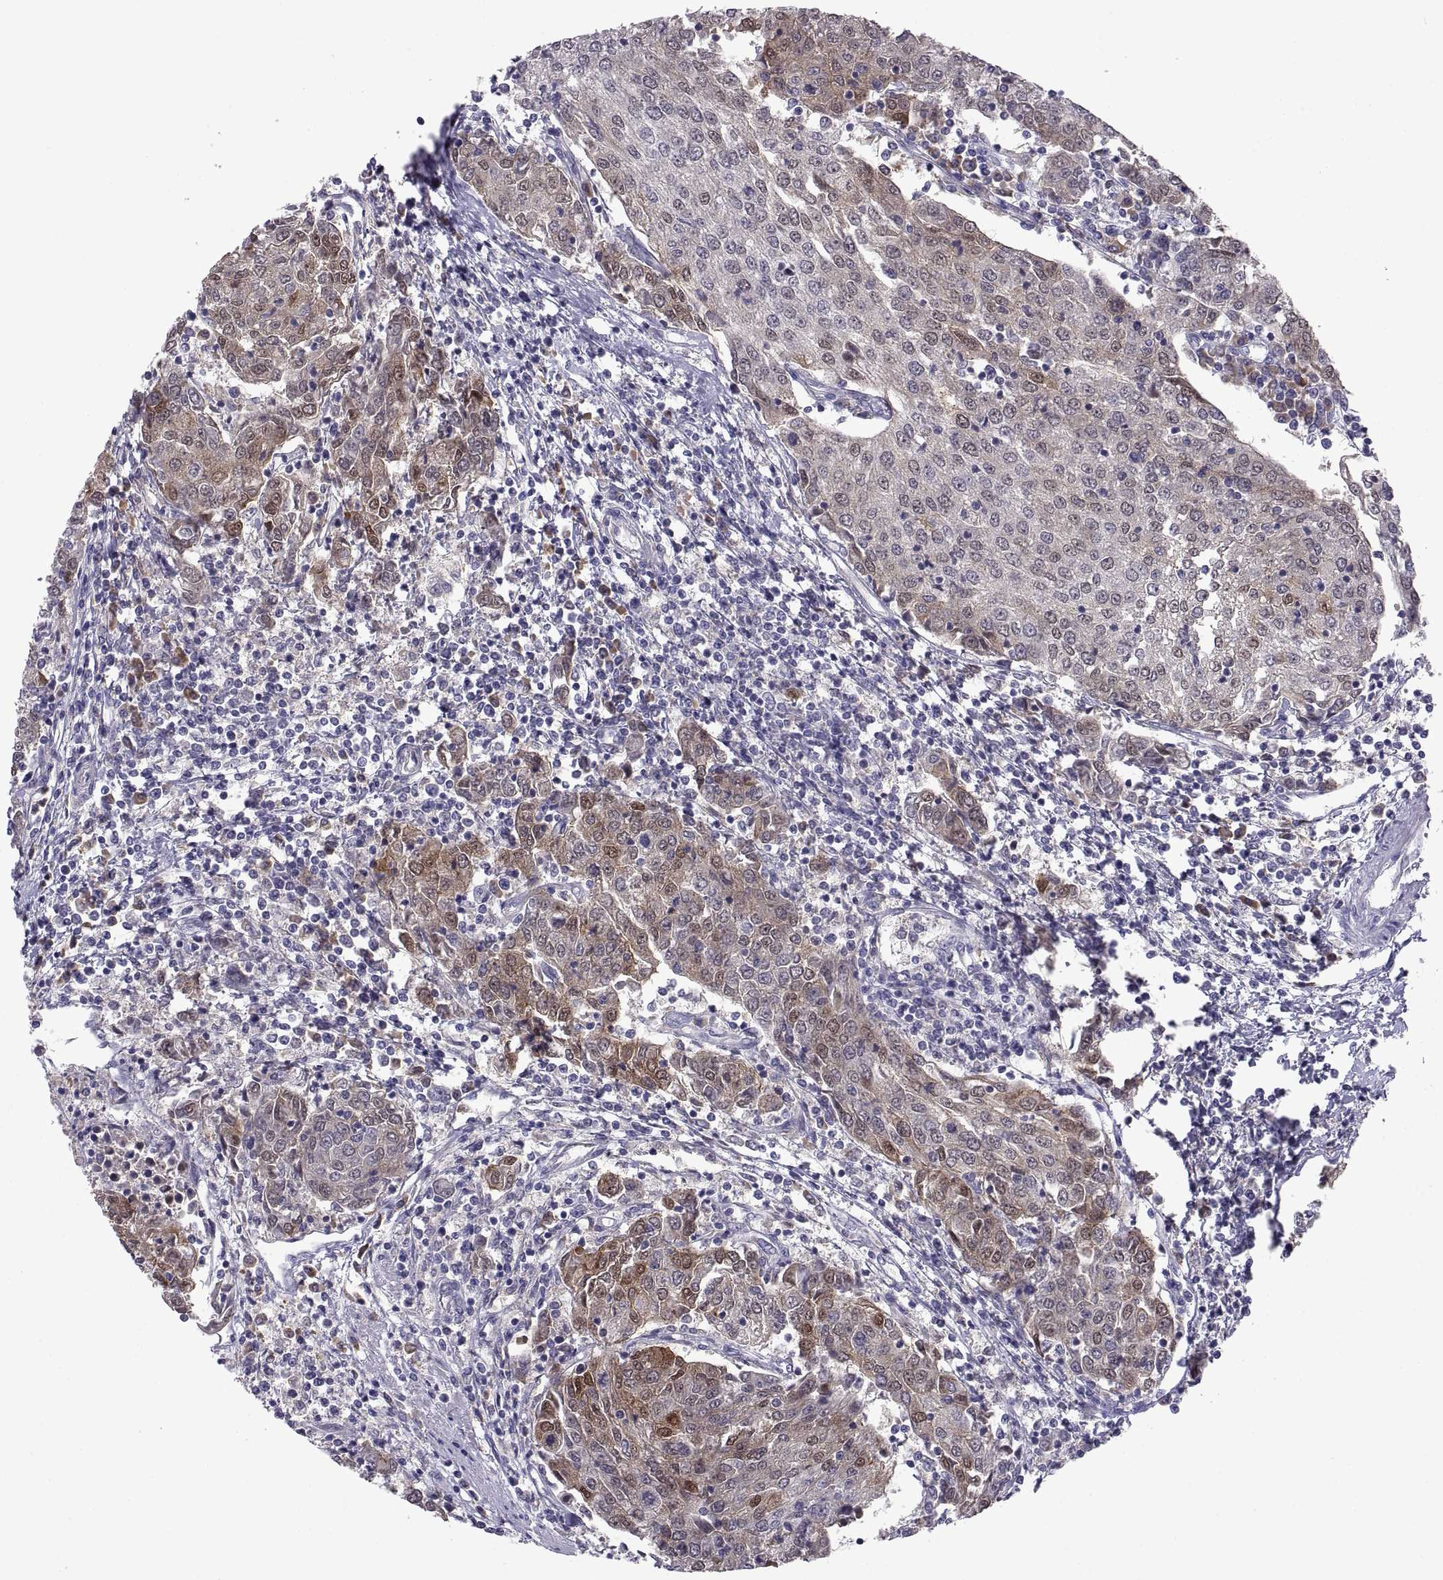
{"staining": {"intensity": "moderate", "quantity": "25%-75%", "location": "cytoplasmic/membranous"}, "tissue": "urothelial cancer", "cell_type": "Tumor cells", "image_type": "cancer", "snomed": [{"axis": "morphology", "description": "Urothelial carcinoma, High grade"}, {"axis": "topography", "description": "Urinary bladder"}], "caption": "IHC photomicrograph of human urothelial cancer stained for a protein (brown), which displays medium levels of moderate cytoplasmic/membranous positivity in about 25%-75% of tumor cells.", "gene": "PKP1", "patient": {"sex": "female", "age": 85}}